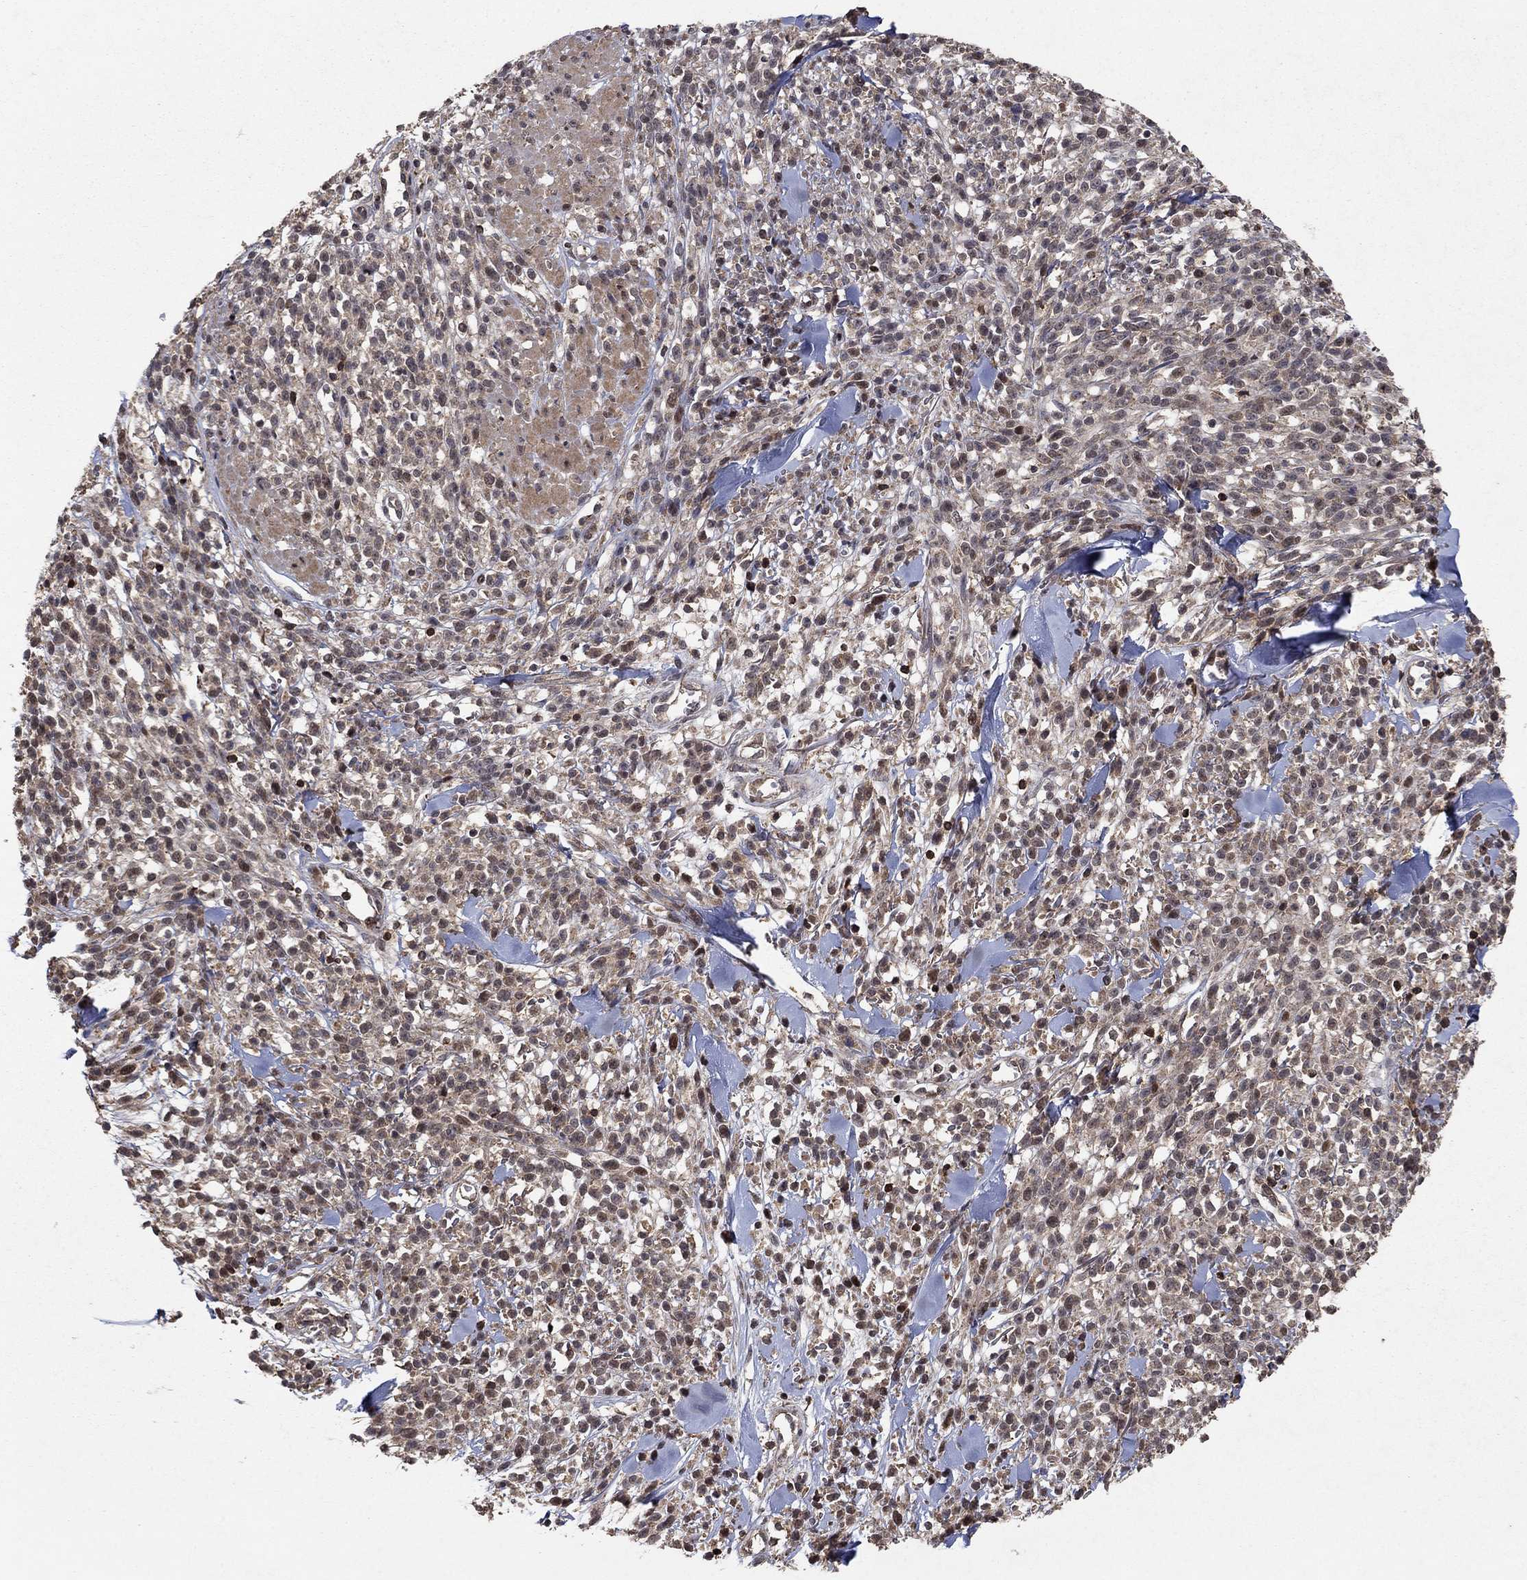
{"staining": {"intensity": "strong", "quantity": "<25%", "location": "nuclear"}, "tissue": "melanoma", "cell_type": "Tumor cells", "image_type": "cancer", "snomed": [{"axis": "morphology", "description": "Malignant melanoma, NOS"}, {"axis": "topography", "description": "Skin"}, {"axis": "topography", "description": "Skin of trunk"}], "caption": "IHC photomicrograph of neoplastic tissue: malignant melanoma stained using immunohistochemistry exhibits medium levels of strong protein expression localized specifically in the nuclear of tumor cells, appearing as a nuclear brown color.", "gene": "CCDC66", "patient": {"sex": "male", "age": 74}}